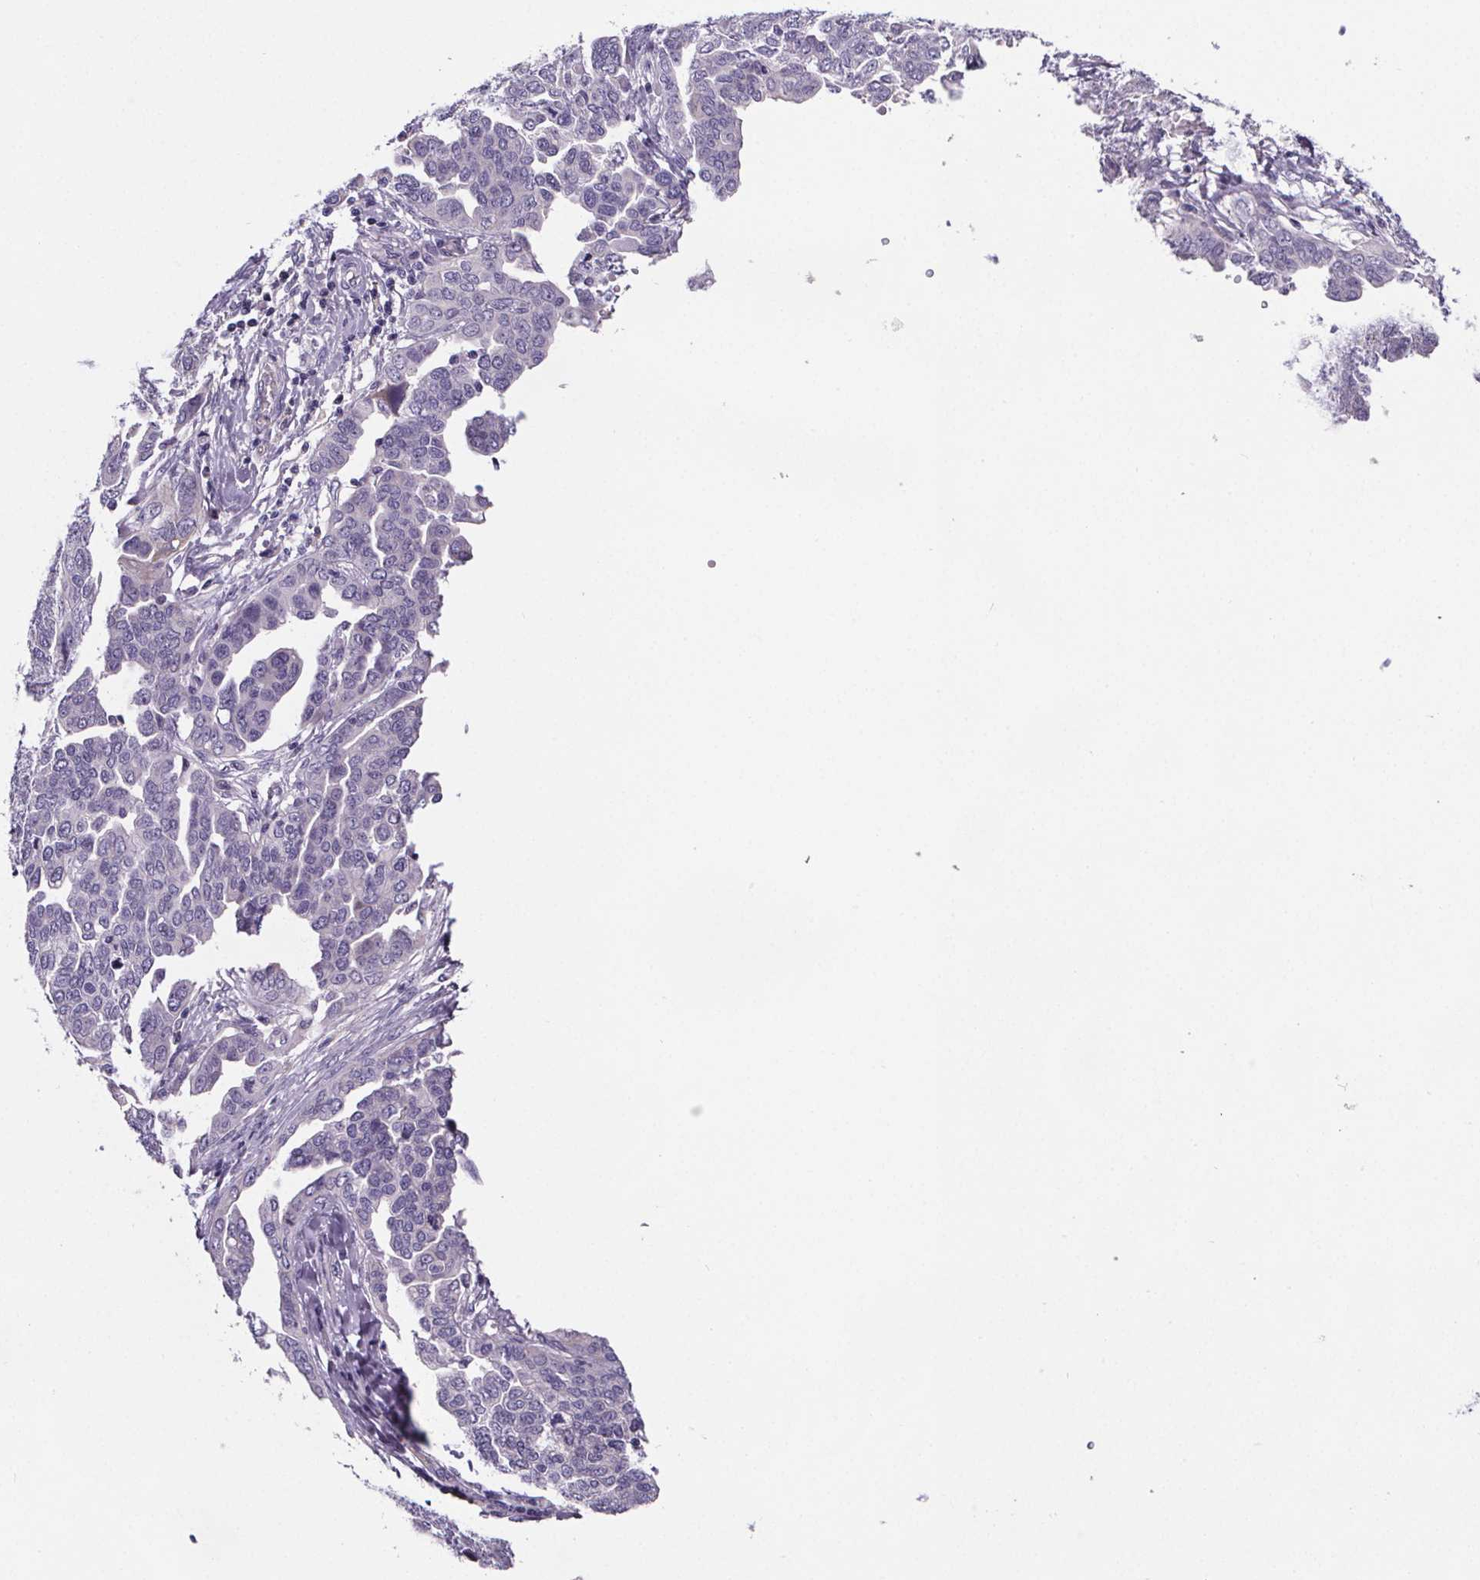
{"staining": {"intensity": "negative", "quantity": "none", "location": "none"}, "tissue": "ovarian cancer", "cell_type": "Tumor cells", "image_type": "cancer", "snomed": [{"axis": "morphology", "description": "Cystadenocarcinoma, serous, NOS"}, {"axis": "topography", "description": "Ovary"}], "caption": "Immunohistochemical staining of human ovarian serous cystadenocarcinoma displays no significant staining in tumor cells.", "gene": "CUBN", "patient": {"sex": "female", "age": 59}}